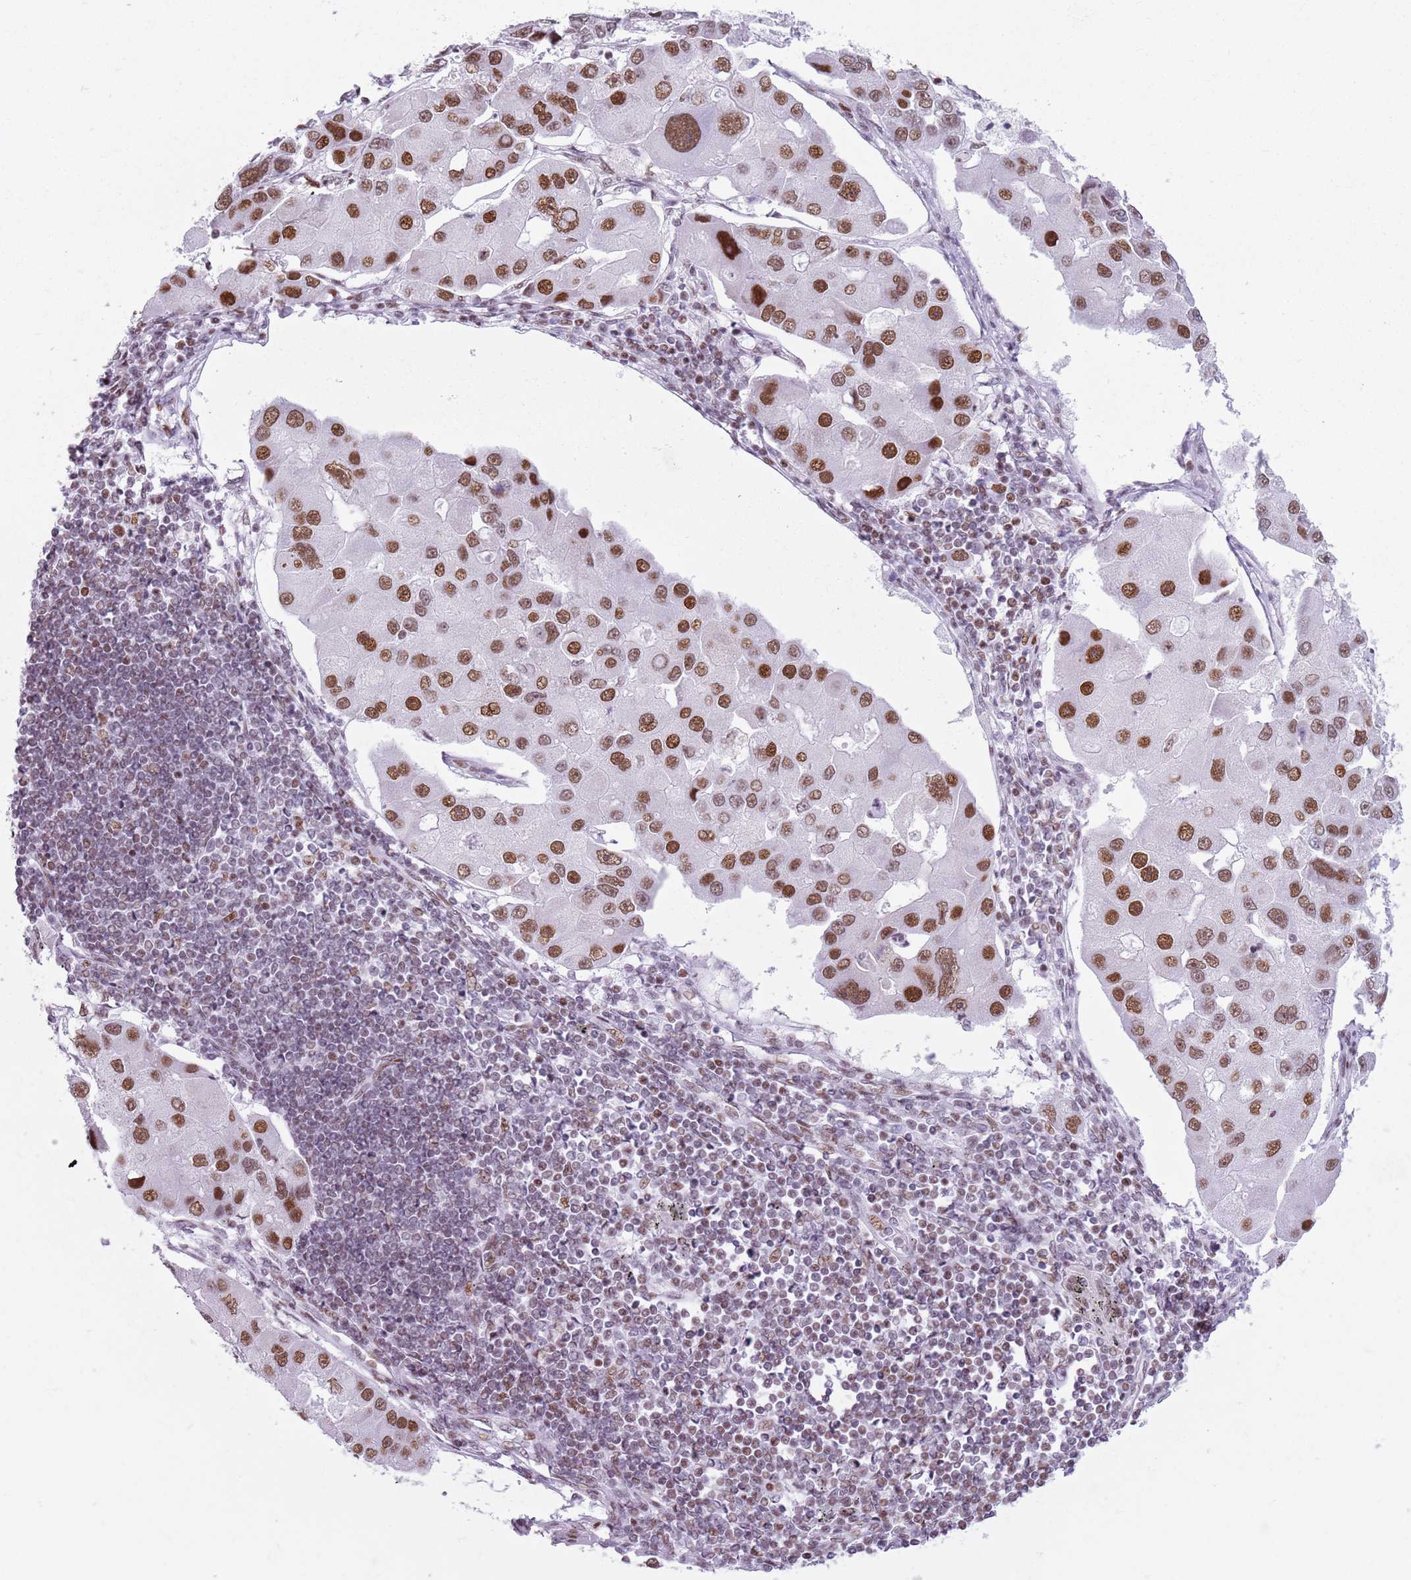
{"staining": {"intensity": "moderate", "quantity": ">75%", "location": "nuclear"}, "tissue": "lung cancer", "cell_type": "Tumor cells", "image_type": "cancer", "snomed": [{"axis": "morphology", "description": "Adenocarcinoma, NOS"}, {"axis": "topography", "description": "Lung"}], "caption": "Protein expression analysis of adenocarcinoma (lung) exhibits moderate nuclear expression in approximately >75% of tumor cells. (DAB (3,3'-diaminobenzidine) IHC, brown staining for protein, blue staining for nuclei).", "gene": "FAM104B", "patient": {"sex": "female", "age": 54}}